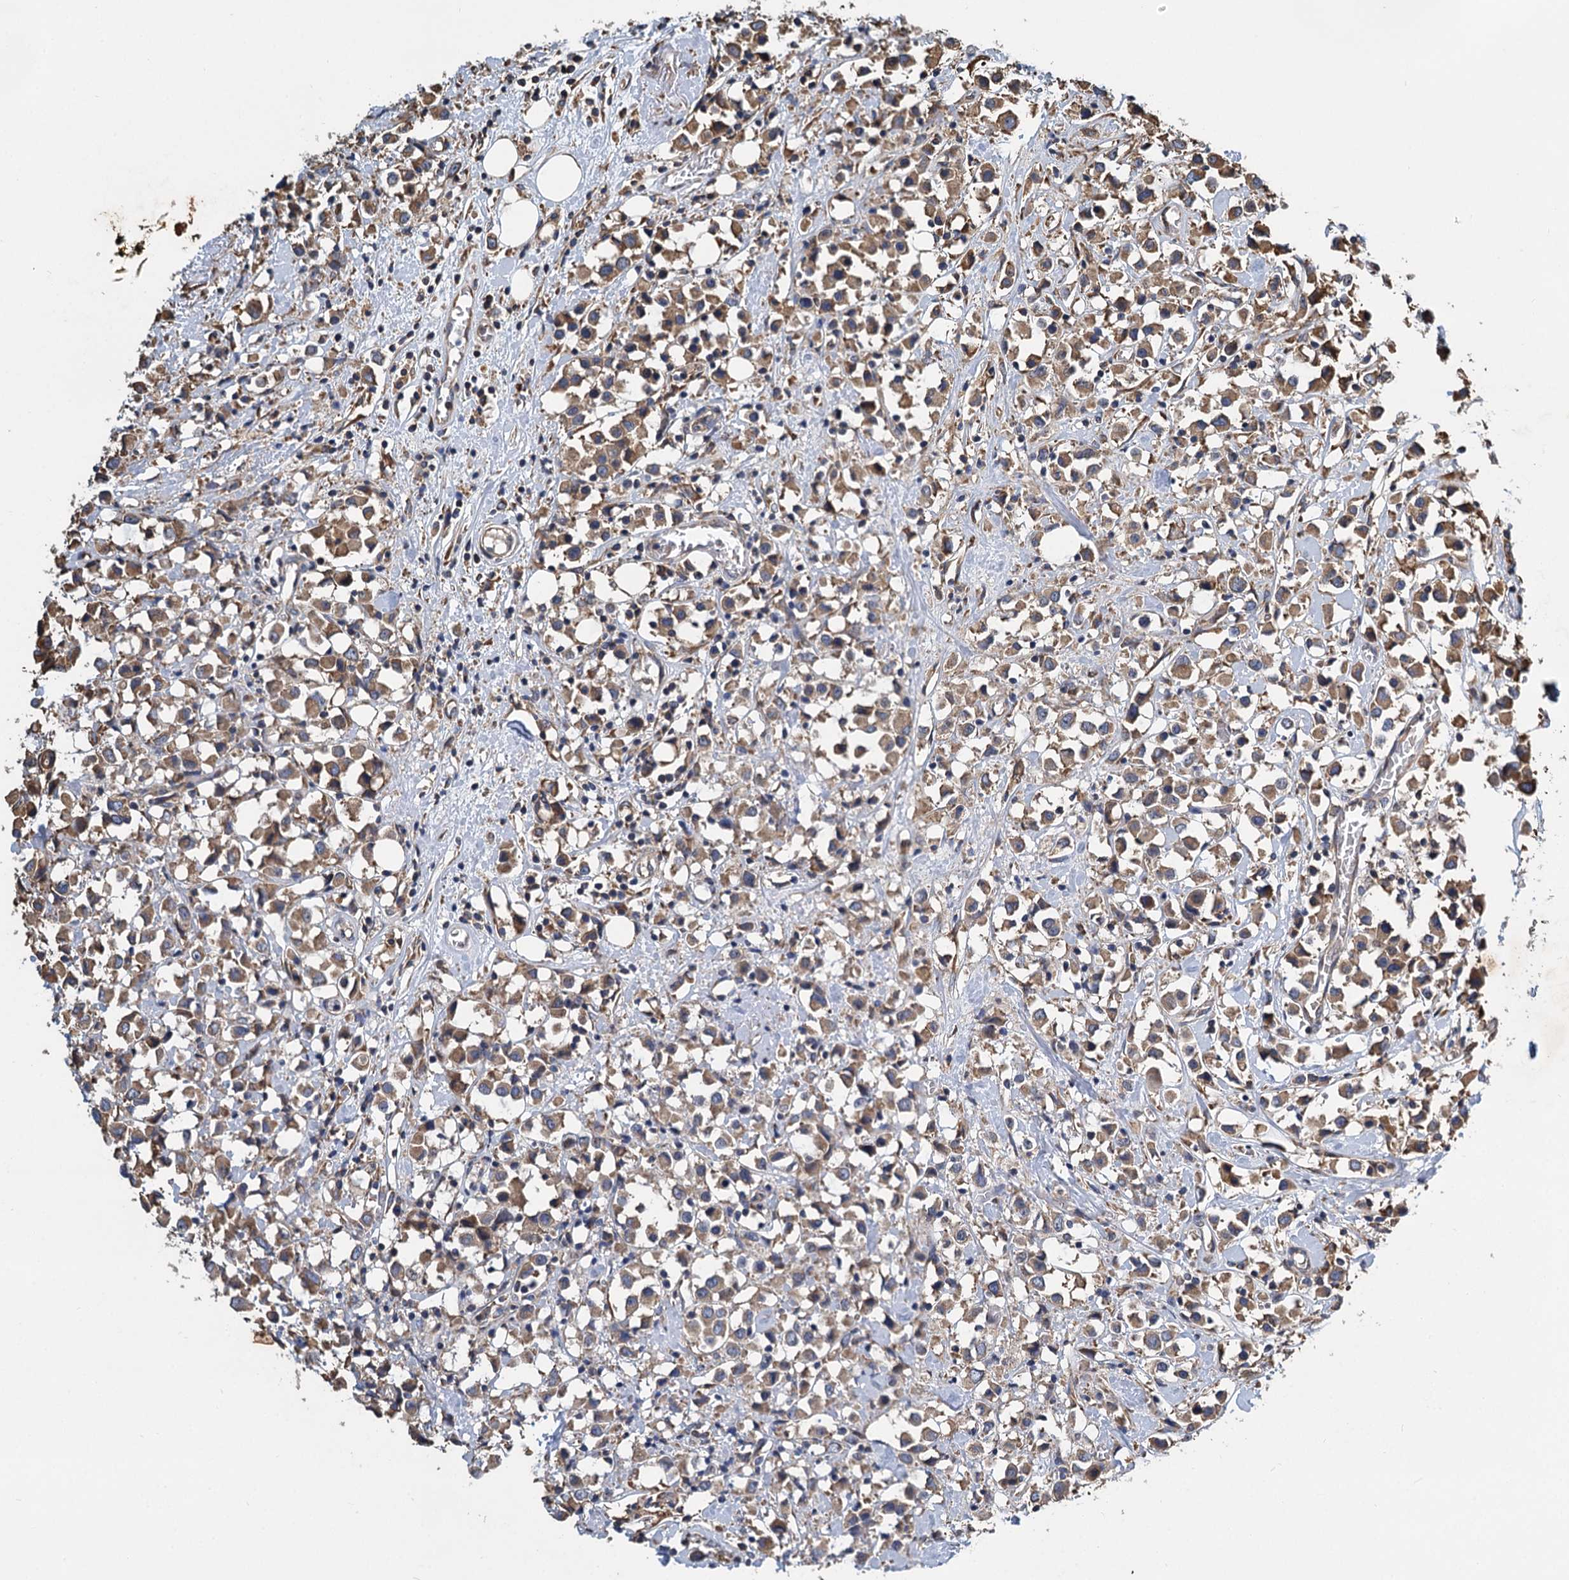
{"staining": {"intensity": "moderate", "quantity": ">75%", "location": "cytoplasmic/membranous"}, "tissue": "breast cancer", "cell_type": "Tumor cells", "image_type": "cancer", "snomed": [{"axis": "morphology", "description": "Duct carcinoma"}, {"axis": "topography", "description": "Breast"}], "caption": "Immunohistochemical staining of infiltrating ductal carcinoma (breast) shows medium levels of moderate cytoplasmic/membranous protein expression in approximately >75% of tumor cells. The staining was performed using DAB to visualize the protein expression in brown, while the nuclei were stained in blue with hematoxylin (Magnification: 20x).", "gene": "LINS1", "patient": {"sex": "female", "age": 61}}